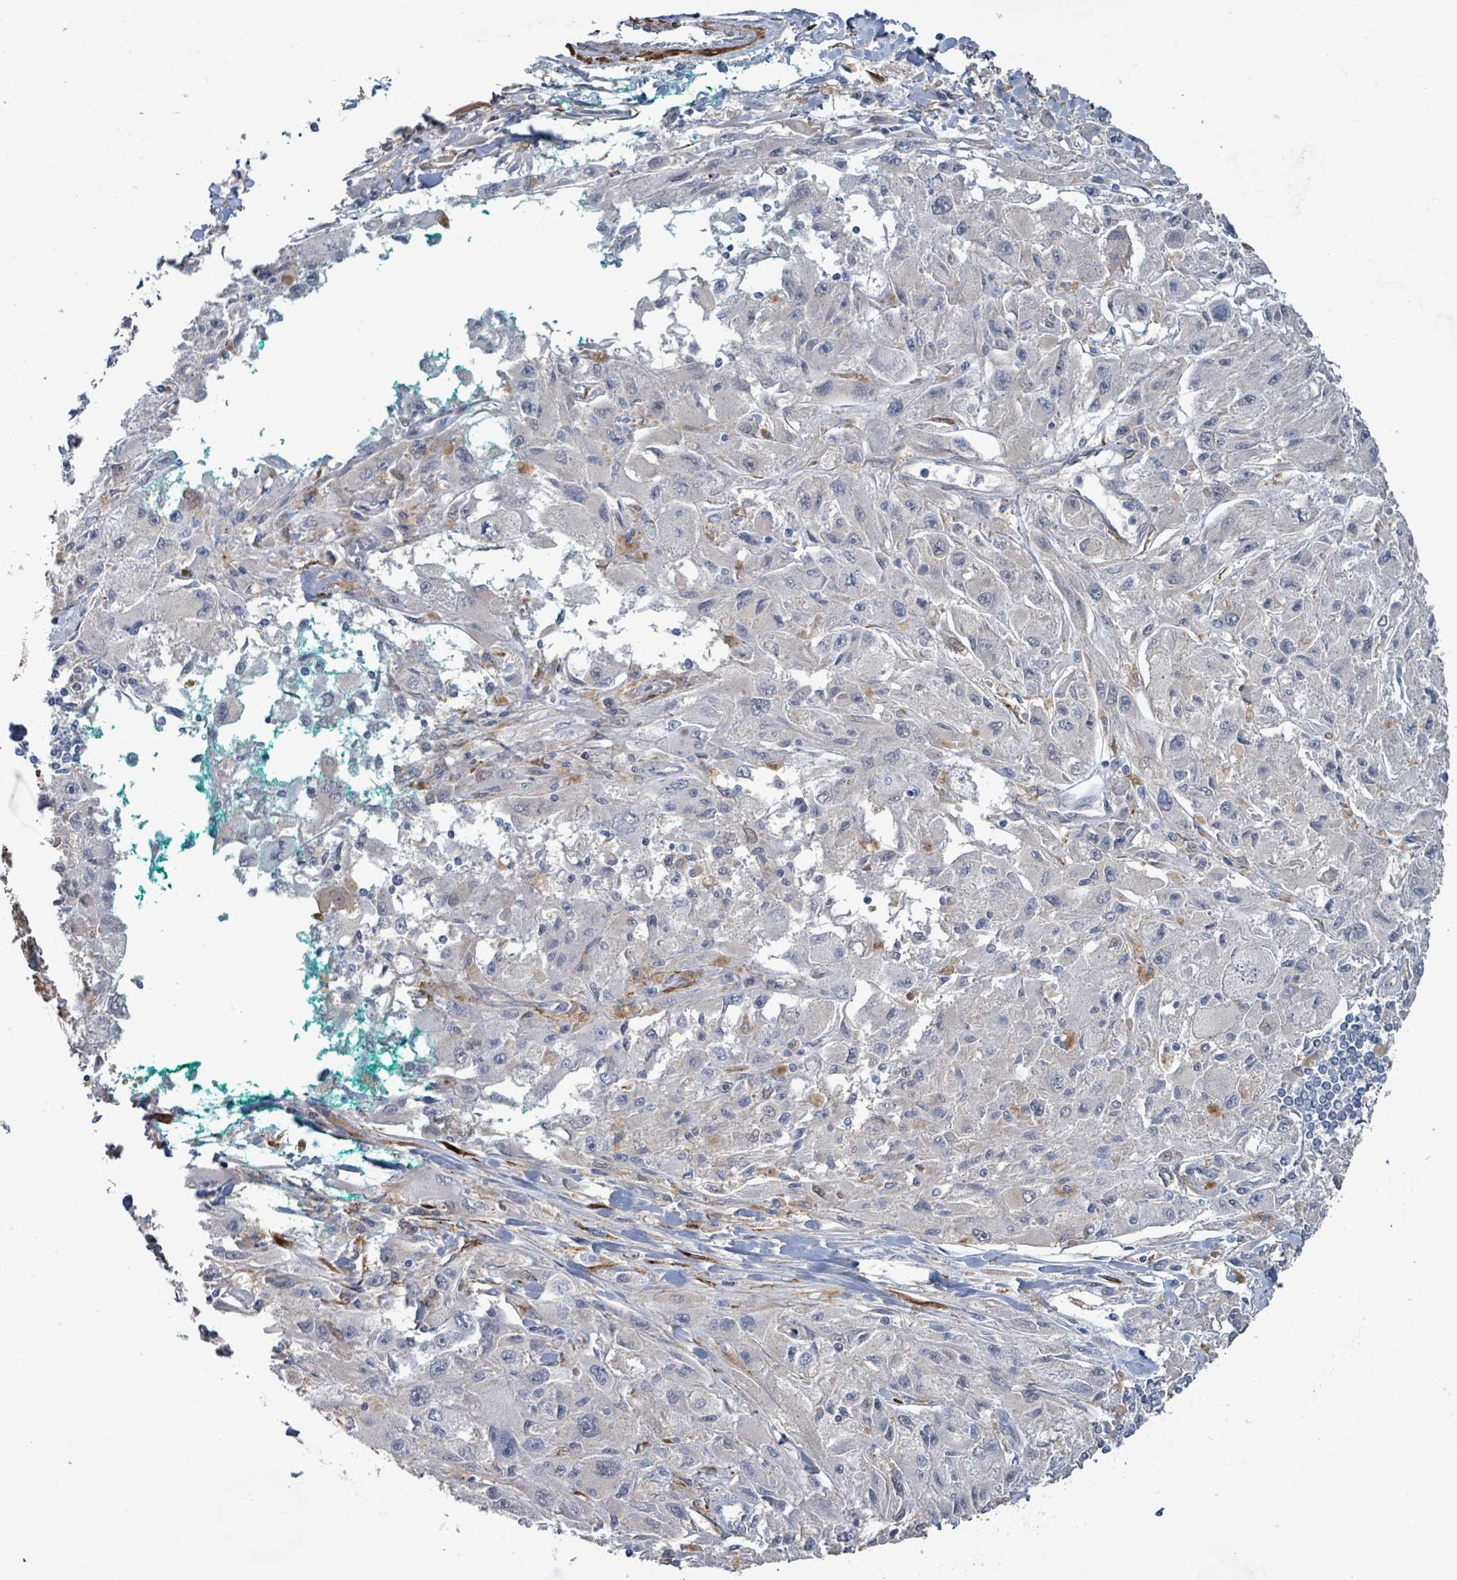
{"staining": {"intensity": "negative", "quantity": "none", "location": "none"}, "tissue": "melanoma", "cell_type": "Tumor cells", "image_type": "cancer", "snomed": [{"axis": "morphology", "description": "Malignant melanoma, Metastatic site"}, {"axis": "topography", "description": "Skin"}], "caption": "High magnification brightfield microscopy of melanoma stained with DAB (3,3'-diaminobenzidine) (brown) and counterstained with hematoxylin (blue): tumor cells show no significant staining.", "gene": "DMRTC1B", "patient": {"sex": "male", "age": 53}}